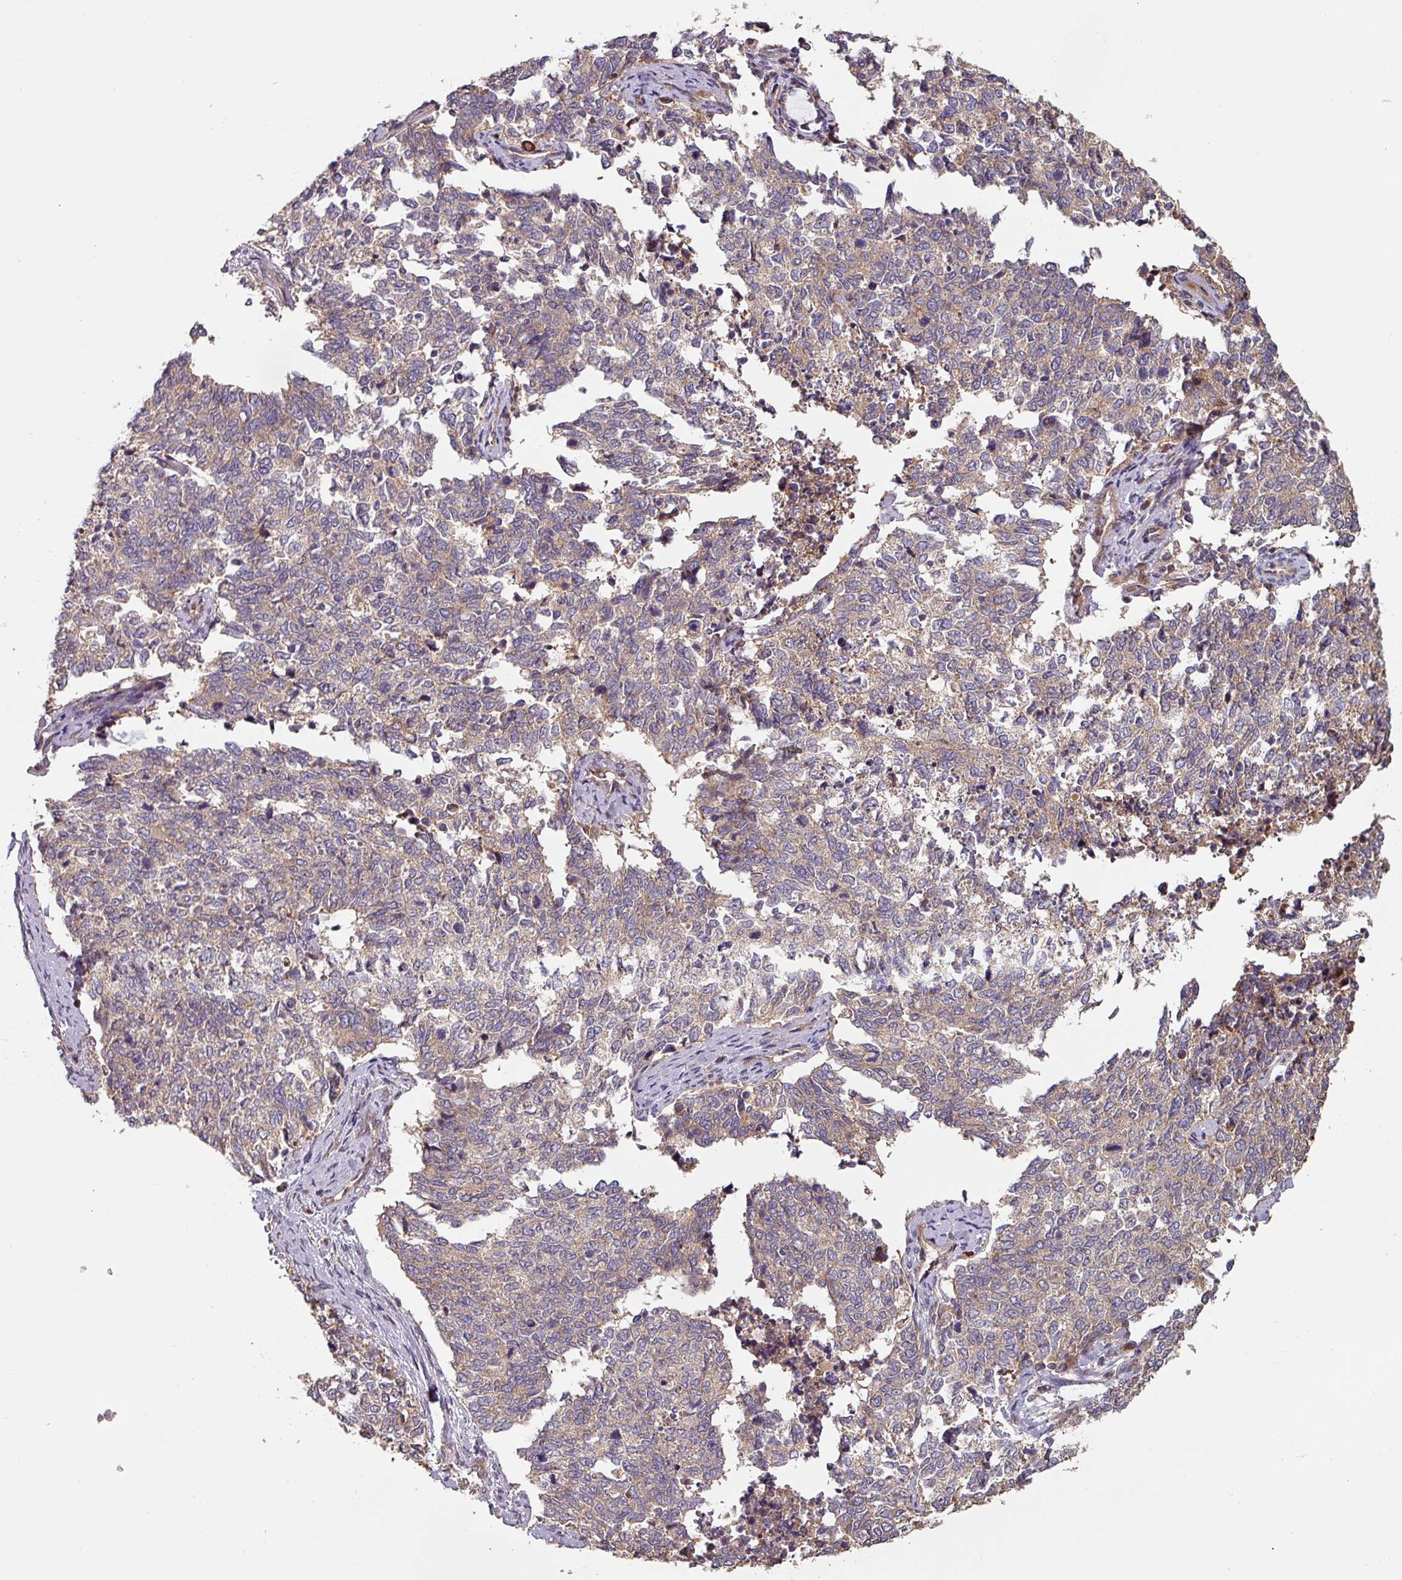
{"staining": {"intensity": "weak", "quantity": "25%-75%", "location": "cytoplasmic/membranous"}, "tissue": "cervical cancer", "cell_type": "Tumor cells", "image_type": "cancer", "snomed": [{"axis": "morphology", "description": "Squamous cell carcinoma, NOS"}, {"axis": "topography", "description": "Cervix"}], "caption": "This is an image of immunohistochemistry staining of squamous cell carcinoma (cervical), which shows weak expression in the cytoplasmic/membranous of tumor cells.", "gene": "SIK1", "patient": {"sex": "female", "age": 63}}